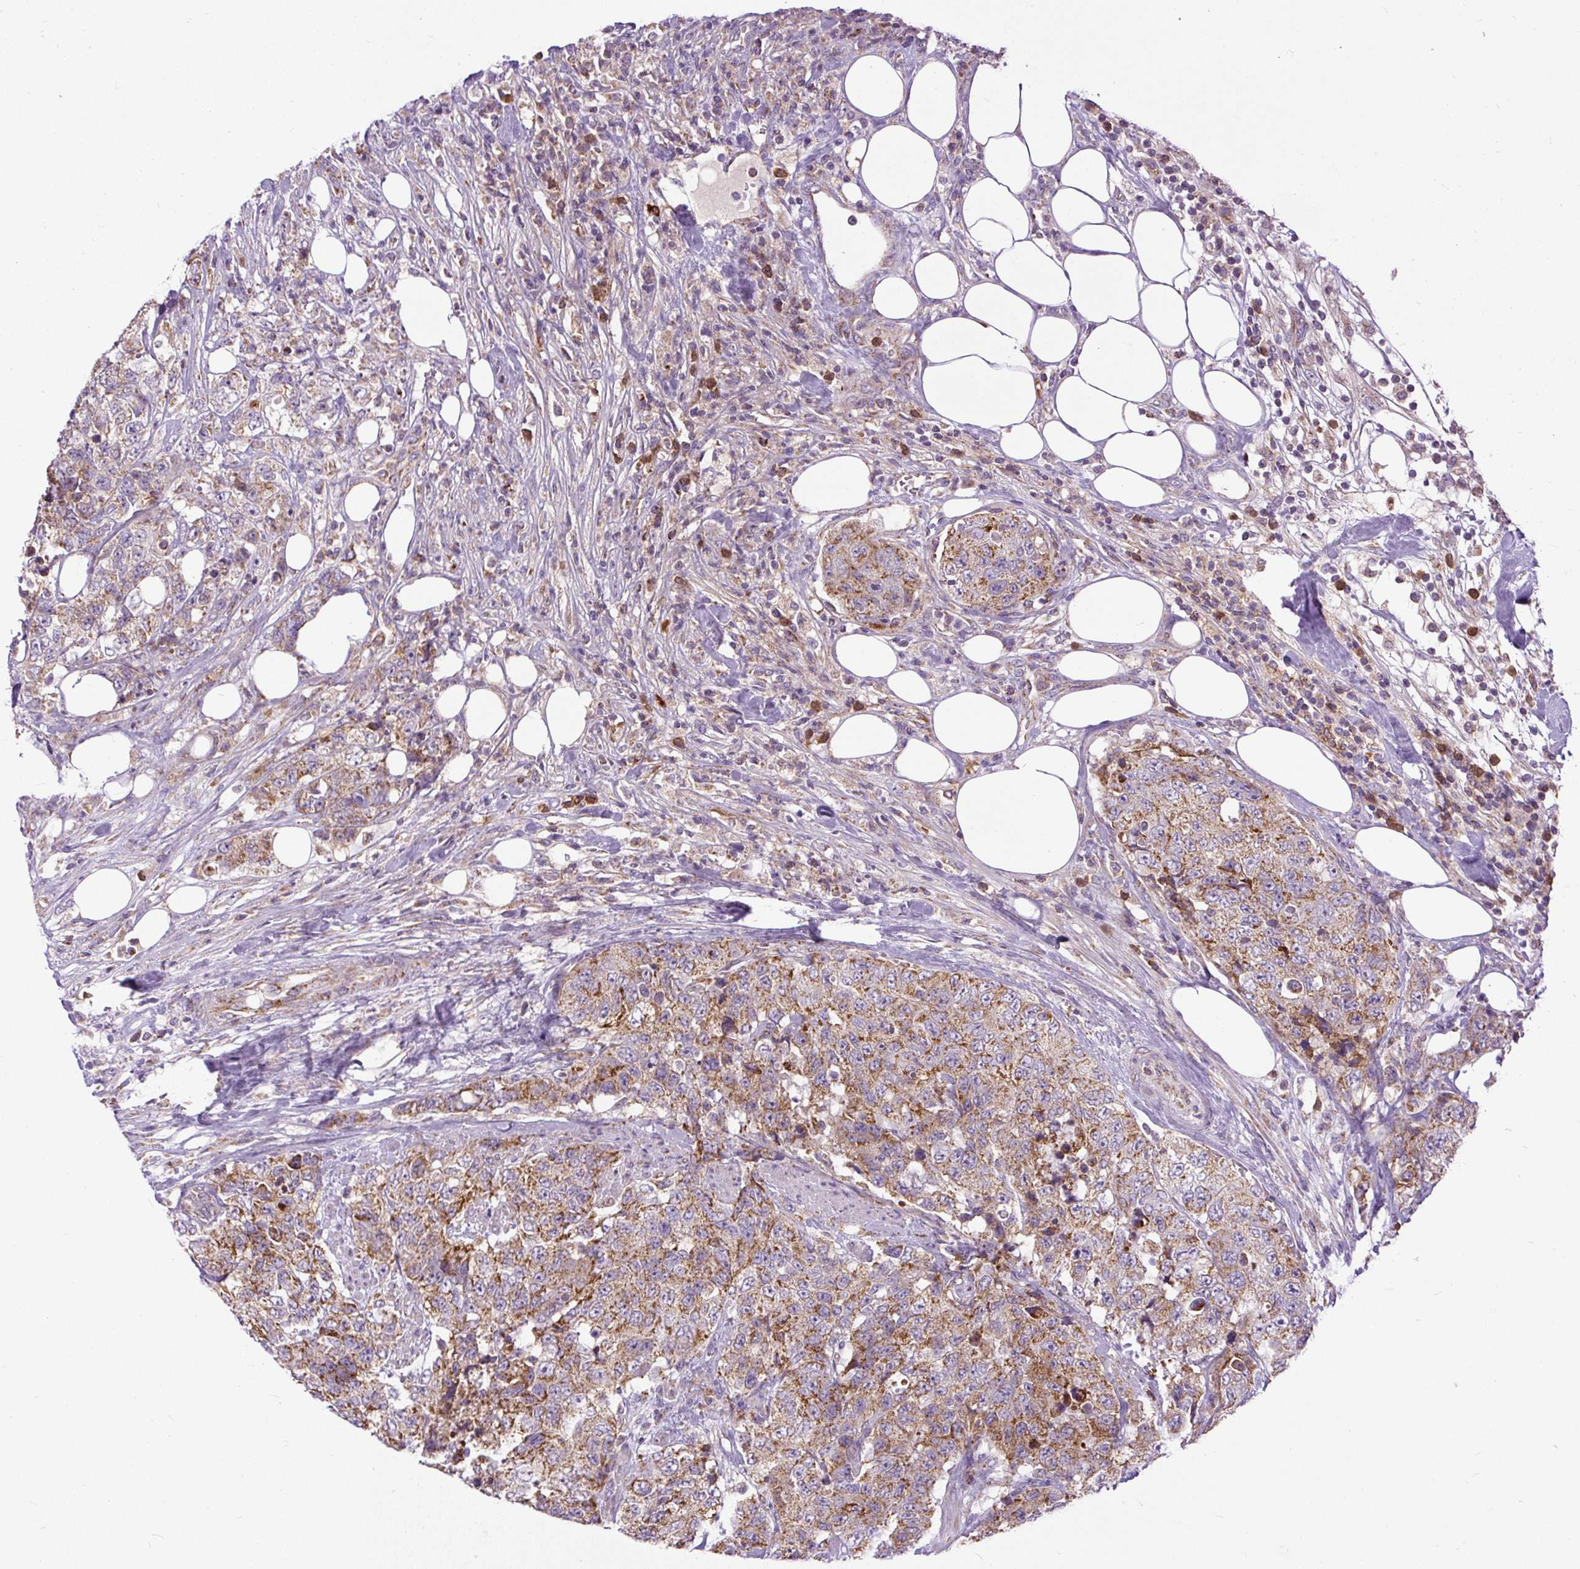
{"staining": {"intensity": "moderate", "quantity": ">75%", "location": "cytoplasmic/membranous"}, "tissue": "urothelial cancer", "cell_type": "Tumor cells", "image_type": "cancer", "snomed": [{"axis": "morphology", "description": "Urothelial carcinoma, High grade"}, {"axis": "topography", "description": "Urinary bladder"}], "caption": "A micrograph showing moderate cytoplasmic/membranous expression in approximately >75% of tumor cells in urothelial cancer, as visualized by brown immunohistochemical staining.", "gene": "TM2D3", "patient": {"sex": "female", "age": 78}}